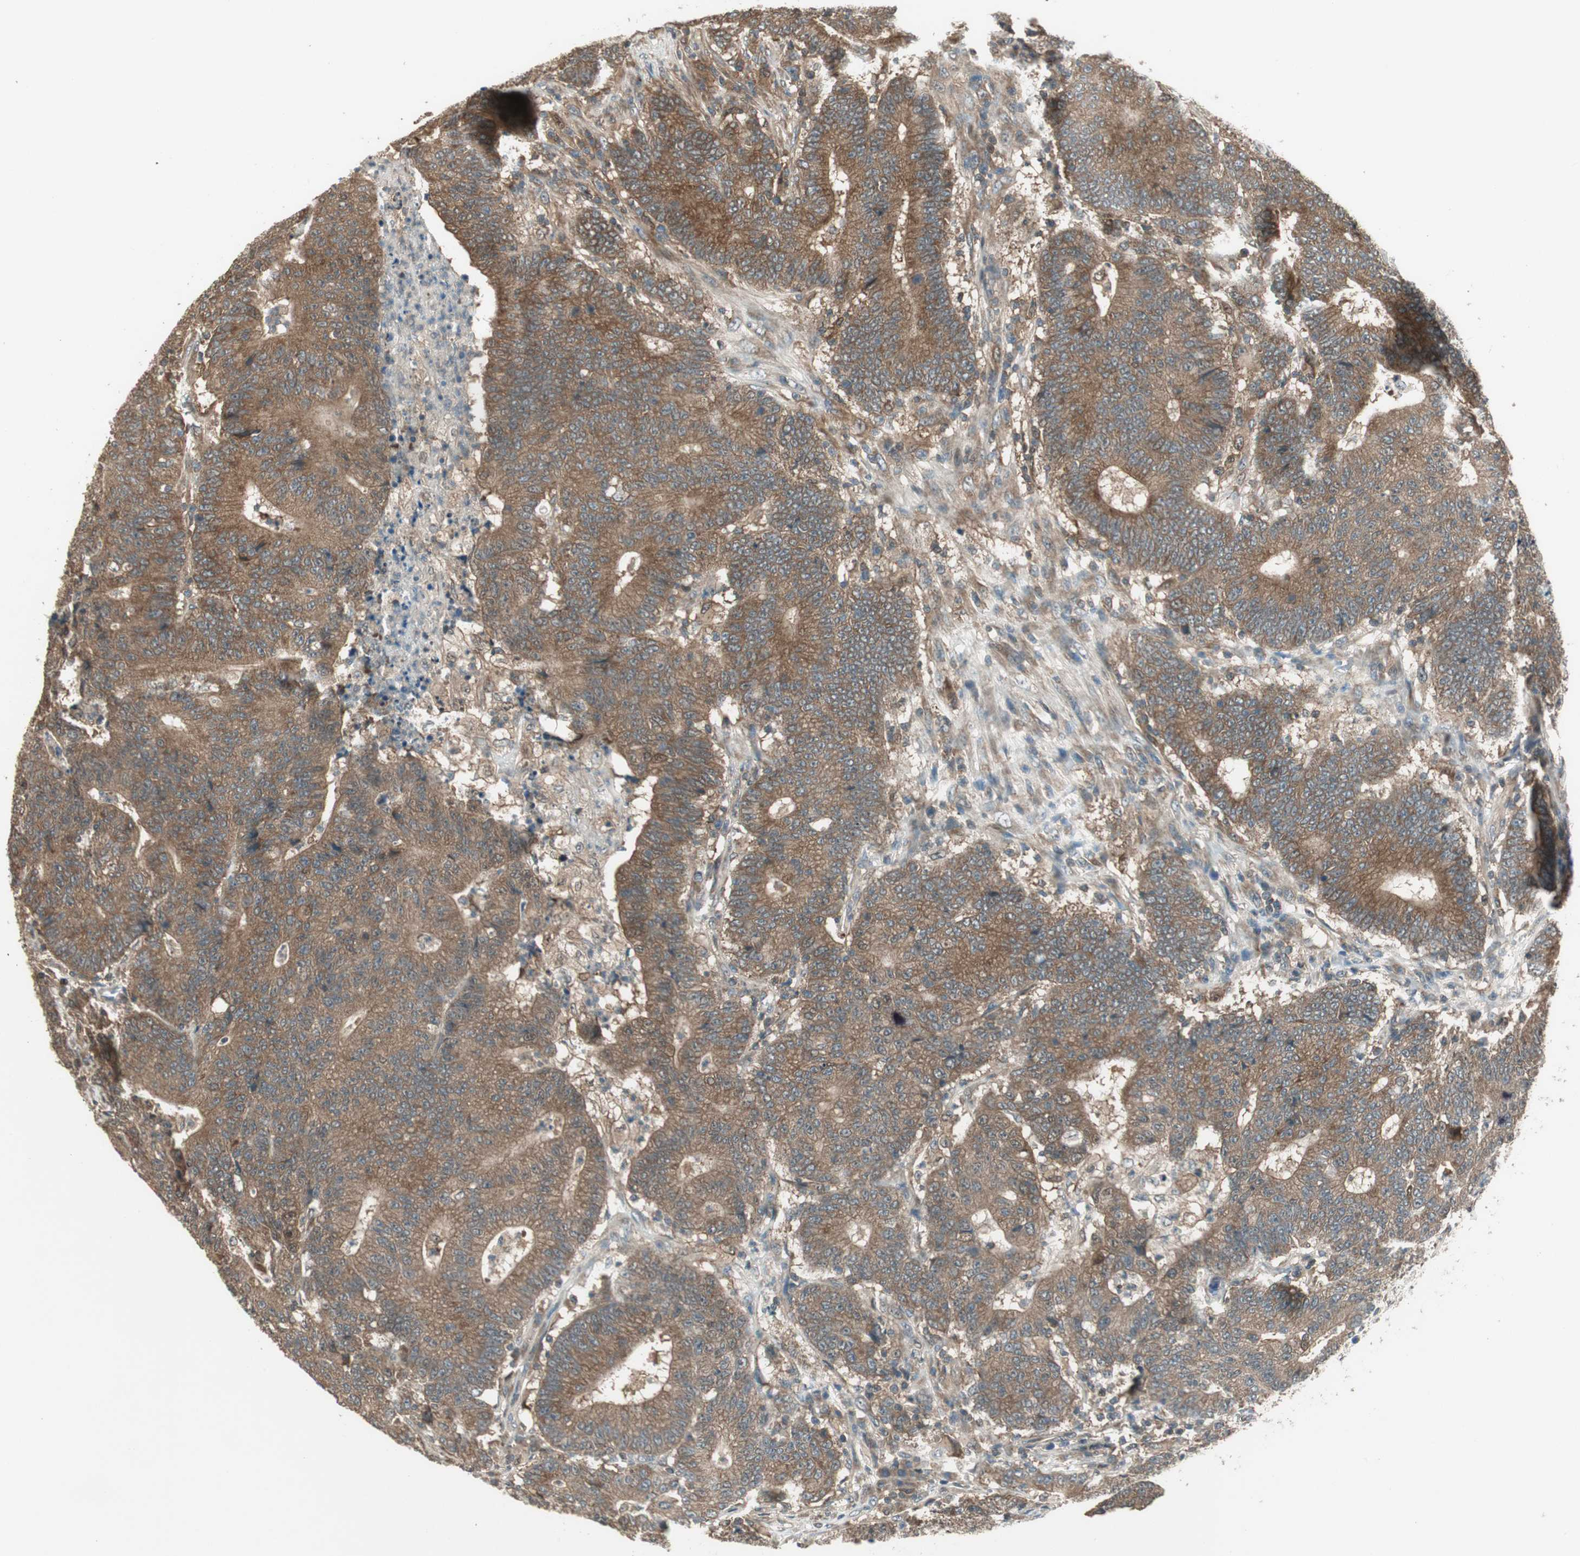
{"staining": {"intensity": "moderate", "quantity": ">75%", "location": "cytoplasmic/membranous"}, "tissue": "colorectal cancer", "cell_type": "Tumor cells", "image_type": "cancer", "snomed": [{"axis": "morphology", "description": "Normal tissue, NOS"}, {"axis": "morphology", "description": "Adenocarcinoma, NOS"}, {"axis": "topography", "description": "Colon"}], "caption": "A high-resolution micrograph shows immunohistochemistry (IHC) staining of colorectal cancer (adenocarcinoma), which demonstrates moderate cytoplasmic/membranous expression in approximately >75% of tumor cells. (Brightfield microscopy of DAB IHC at high magnification).", "gene": "CNOT4", "patient": {"sex": "female", "age": 75}}